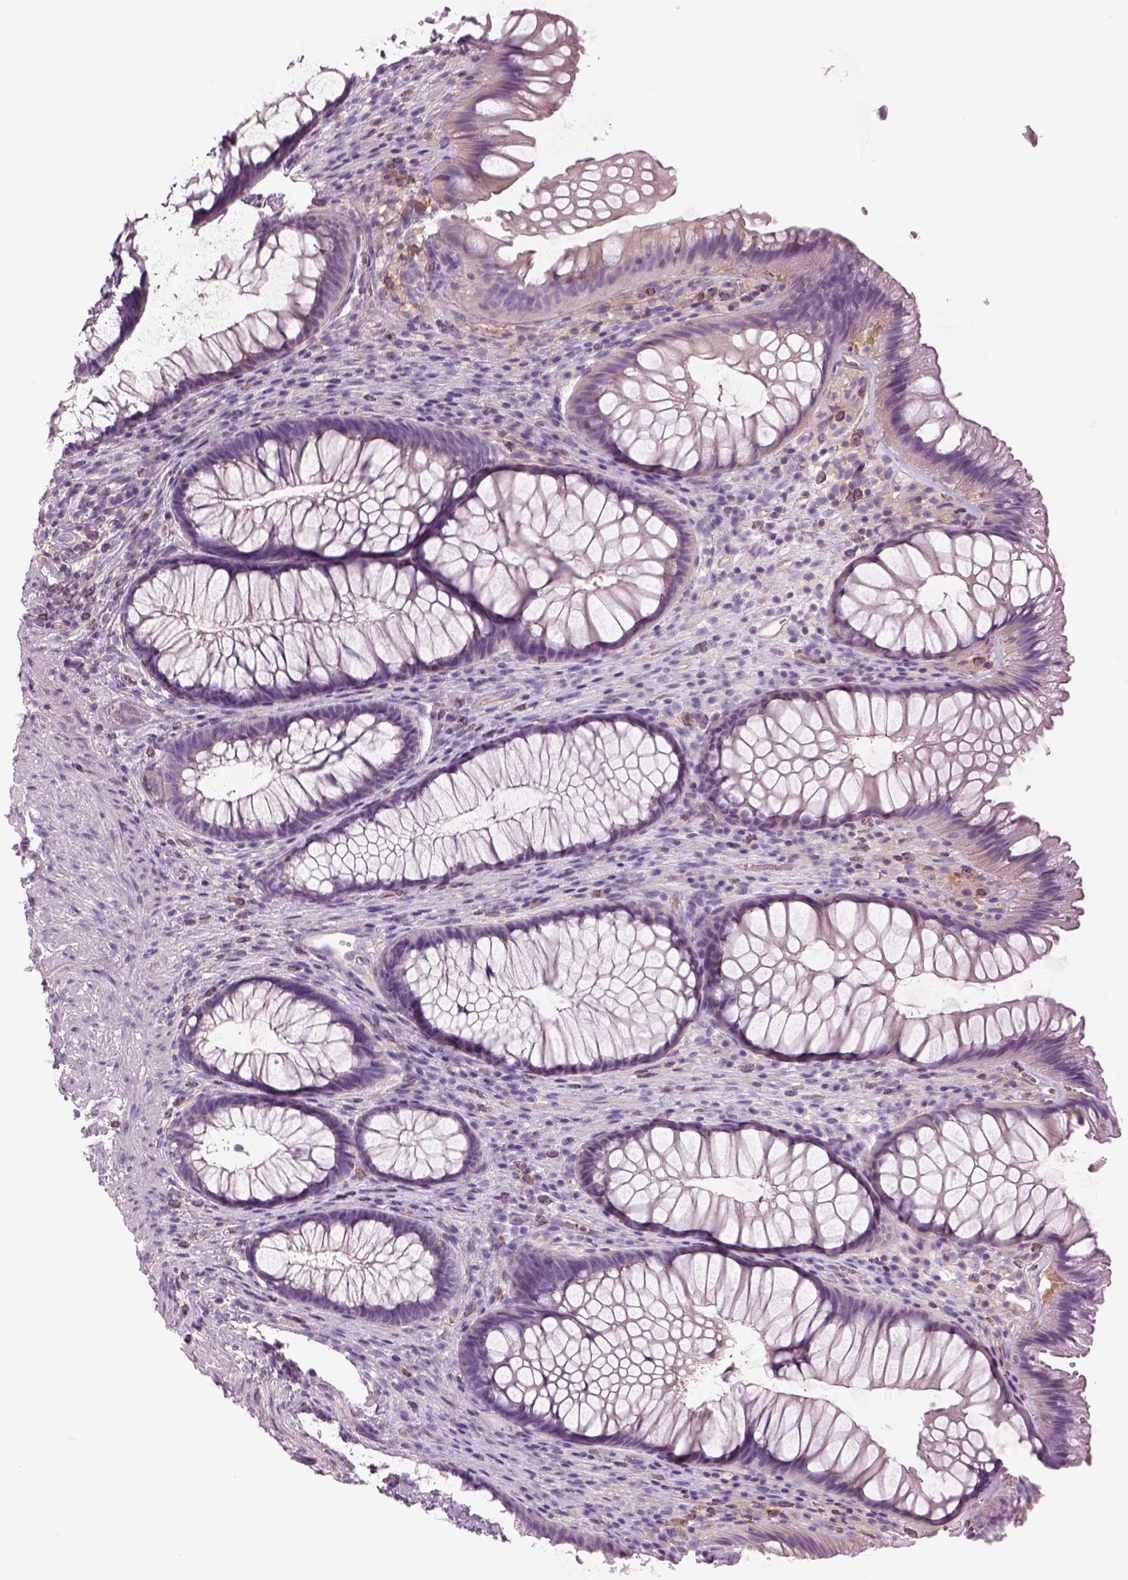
{"staining": {"intensity": "negative", "quantity": "none", "location": "none"}, "tissue": "rectum", "cell_type": "Glandular cells", "image_type": "normal", "snomed": [{"axis": "morphology", "description": "Normal tissue, NOS"}, {"axis": "topography", "description": "Smooth muscle"}, {"axis": "topography", "description": "Rectum"}], "caption": "Protein analysis of benign rectum shows no significant expression in glandular cells.", "gene": "SLC1A7", "patient": {"sex": "male", "age": 53}}